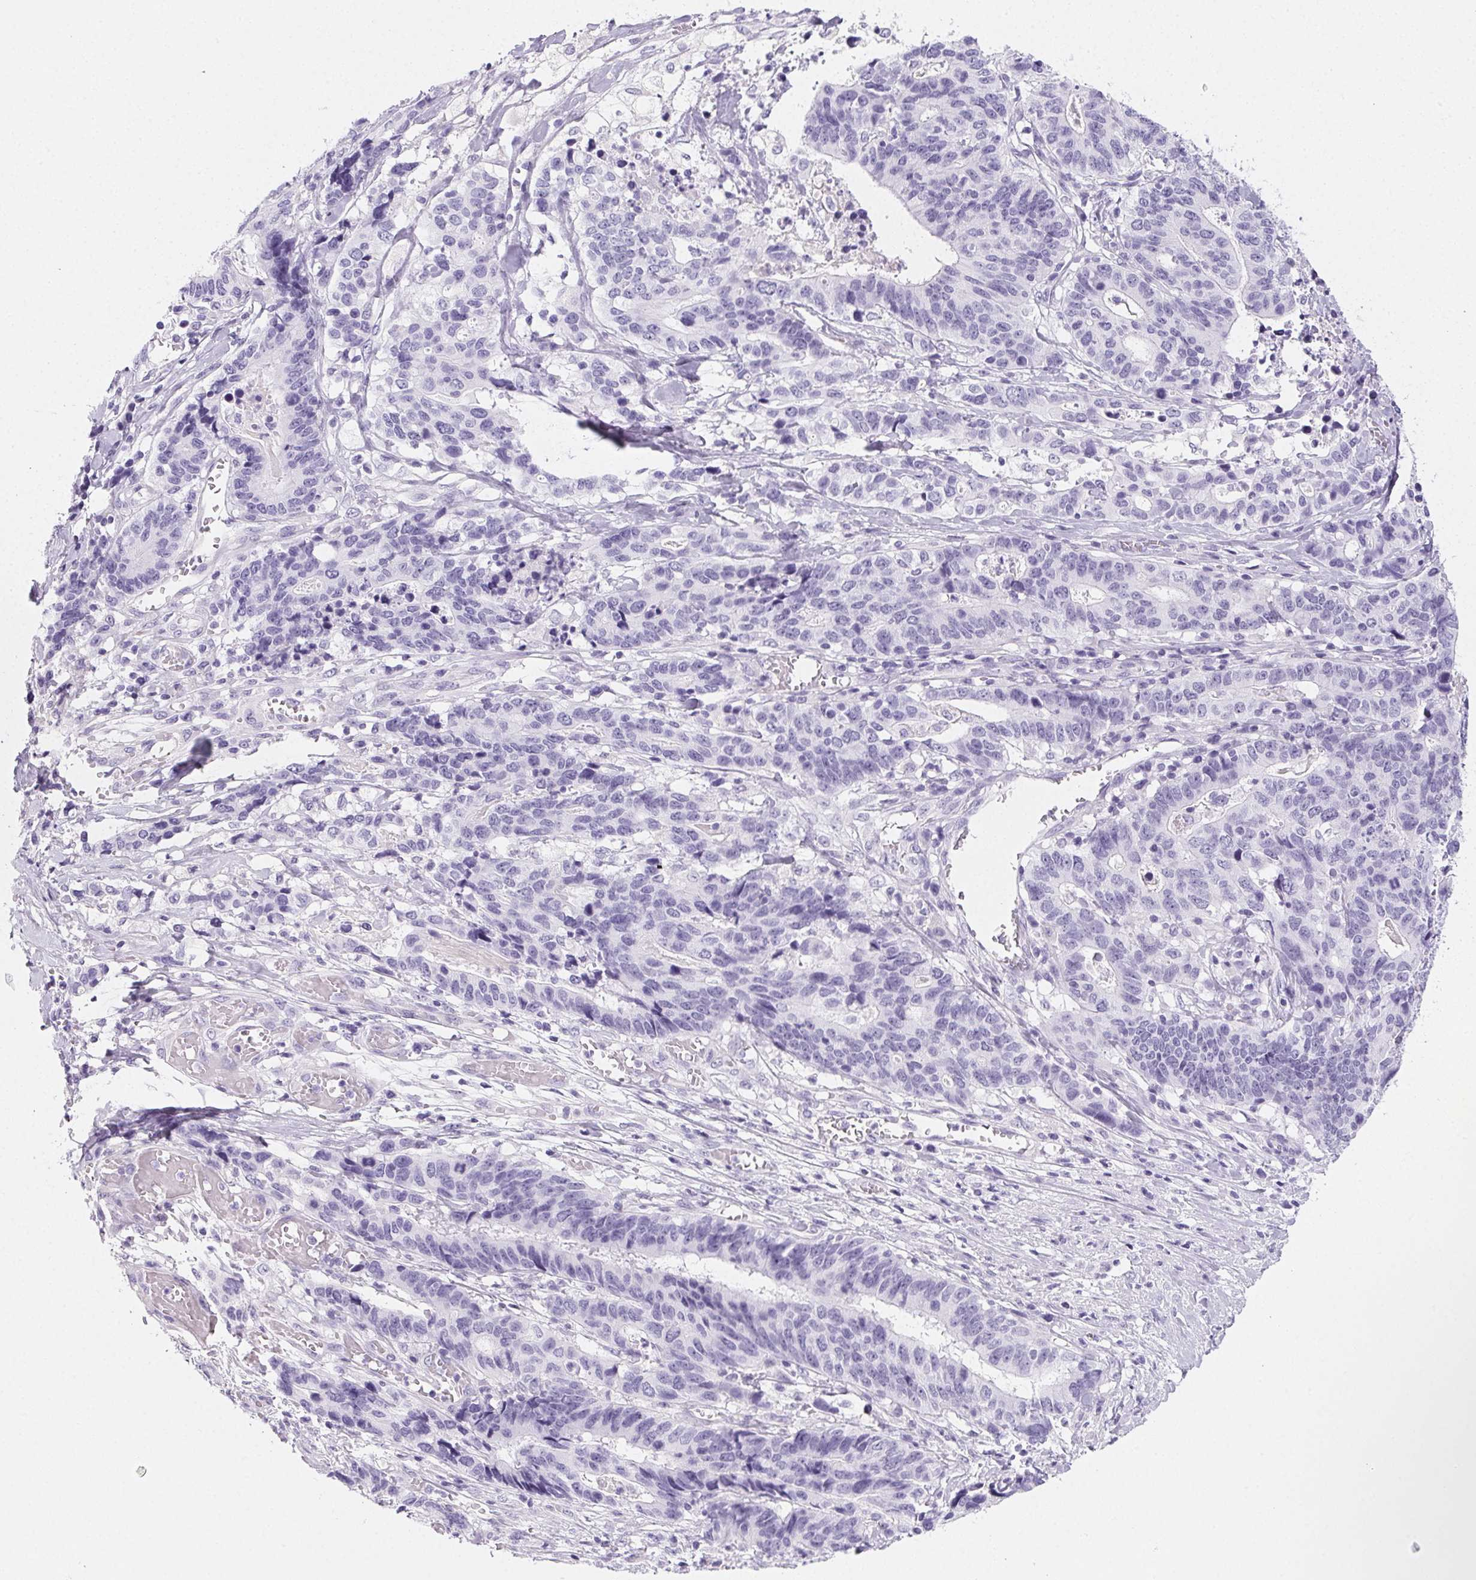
{"staining": {"intensity": "negative", "quantity": "none", "location": "none"}, "tissue": "stomach cancer", "cell_type": "Tumor cells", "image_type": "cancer", "snomed": [{"axis": "morphology", "description": "Adenocarcinoma, NOS"}, {"axis": "topography", "description": "Stomach, upper"}], "caption": "Immunohistochemical staining of adenocarcinoma (stomach) exhibits no significant positivity in tumor cells.", "gene": "PRSS3", "patient": {"sex": "female", "age": 67}}